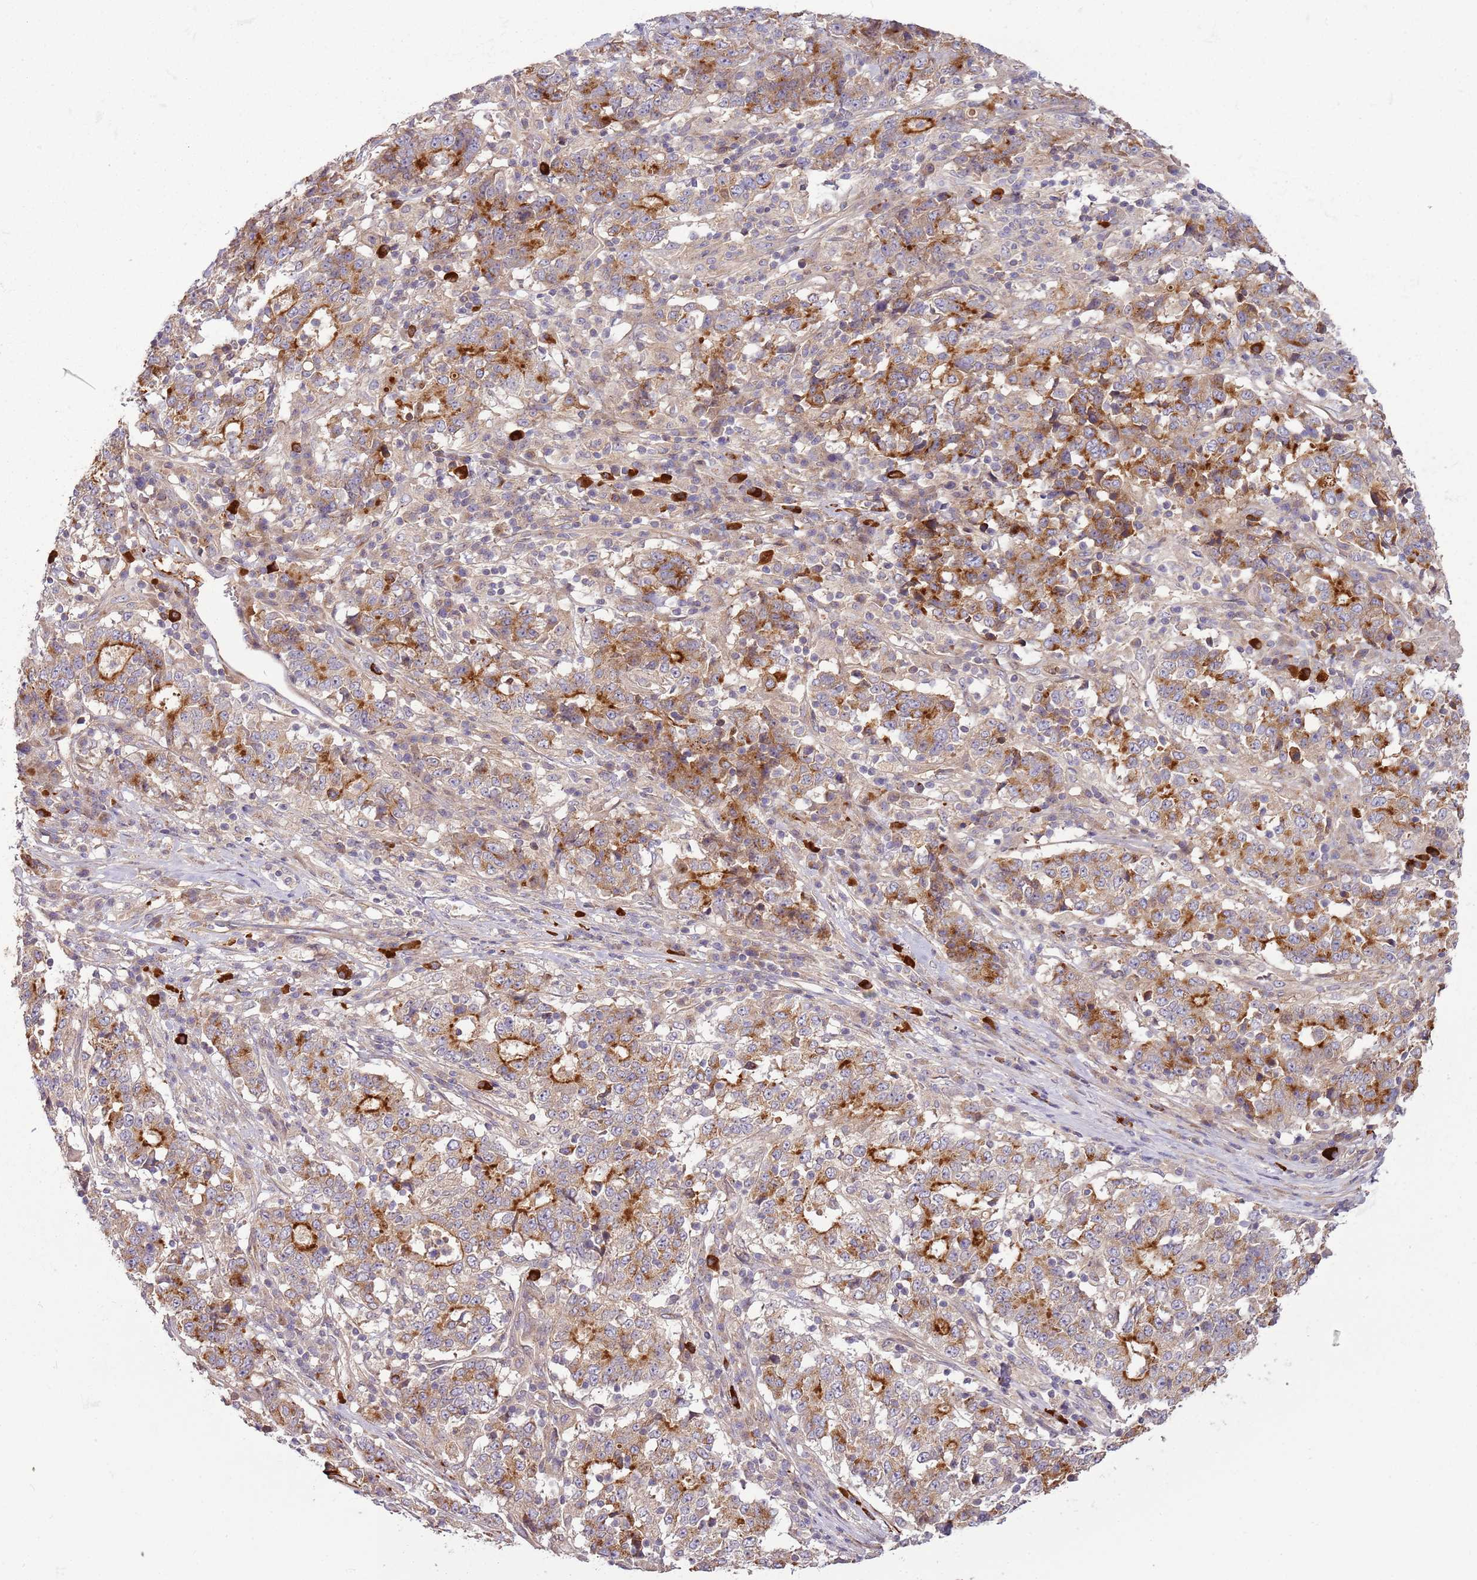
{"staining": {"intensity": "strong", "quantity": "25%-75%", "location": "cytoplasmic/membranous"}, "tissue": "stomach cancer", "cell_type": "Tumor cells", "image_type": "cancer", "snomed": [{"axis": "morphology", "description": "Adenocarcinoma, NOS"}, {"axis": "topography", "description": "Stomach"}], "caption": "Tumor cells reveal high levels of strong cytoplasmic/membranous expression in approximately 25%-75% of cells in human adenocarcinoma (stomach).", "gene": "RNF128", "patient": {"sex": "male", "age": 59}}